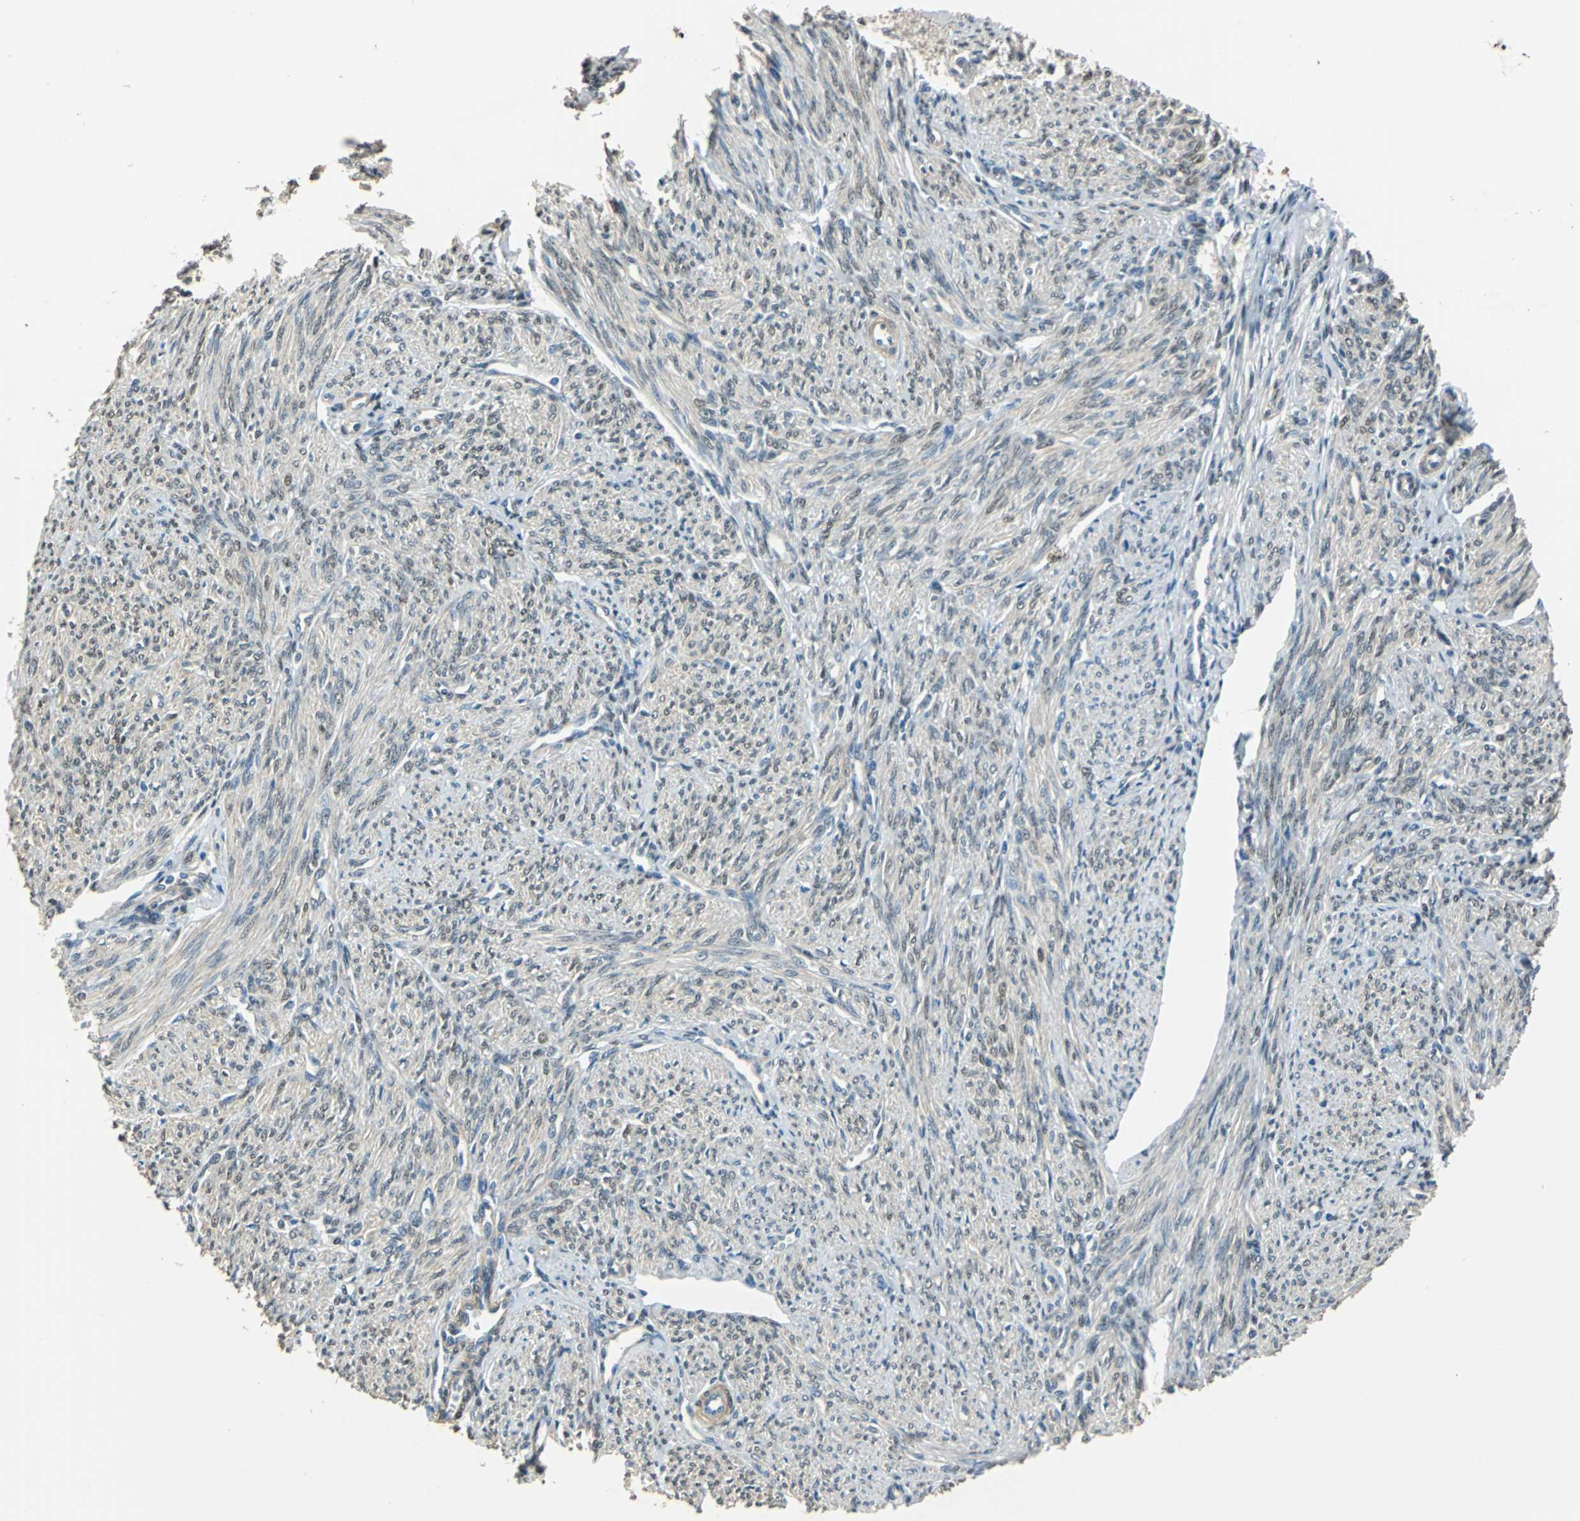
{"staining": {"intensity": "weak", "quantity": "25%-75%", "location": "cytoplasmic/membranous,nuclear"}, "tissue": "smooth muscle", "cell_type": "Smooth muscle cells", "image_type": "normal", "snomed": [{"axis": "morphology", "description": "Normal tissue, NOS"}, {"axis": "topography", "description": "Smooth muscle"}], "caption": "Brown immunohistochemical staining in benign human smooth muscle demonstrates weak cytoplasmic/membranous,nuclear positivity in approximately 25%-75% of smooth muscle cells.", "gene": "FKBP4", "patient": {"sex": "female", "age": 65}}